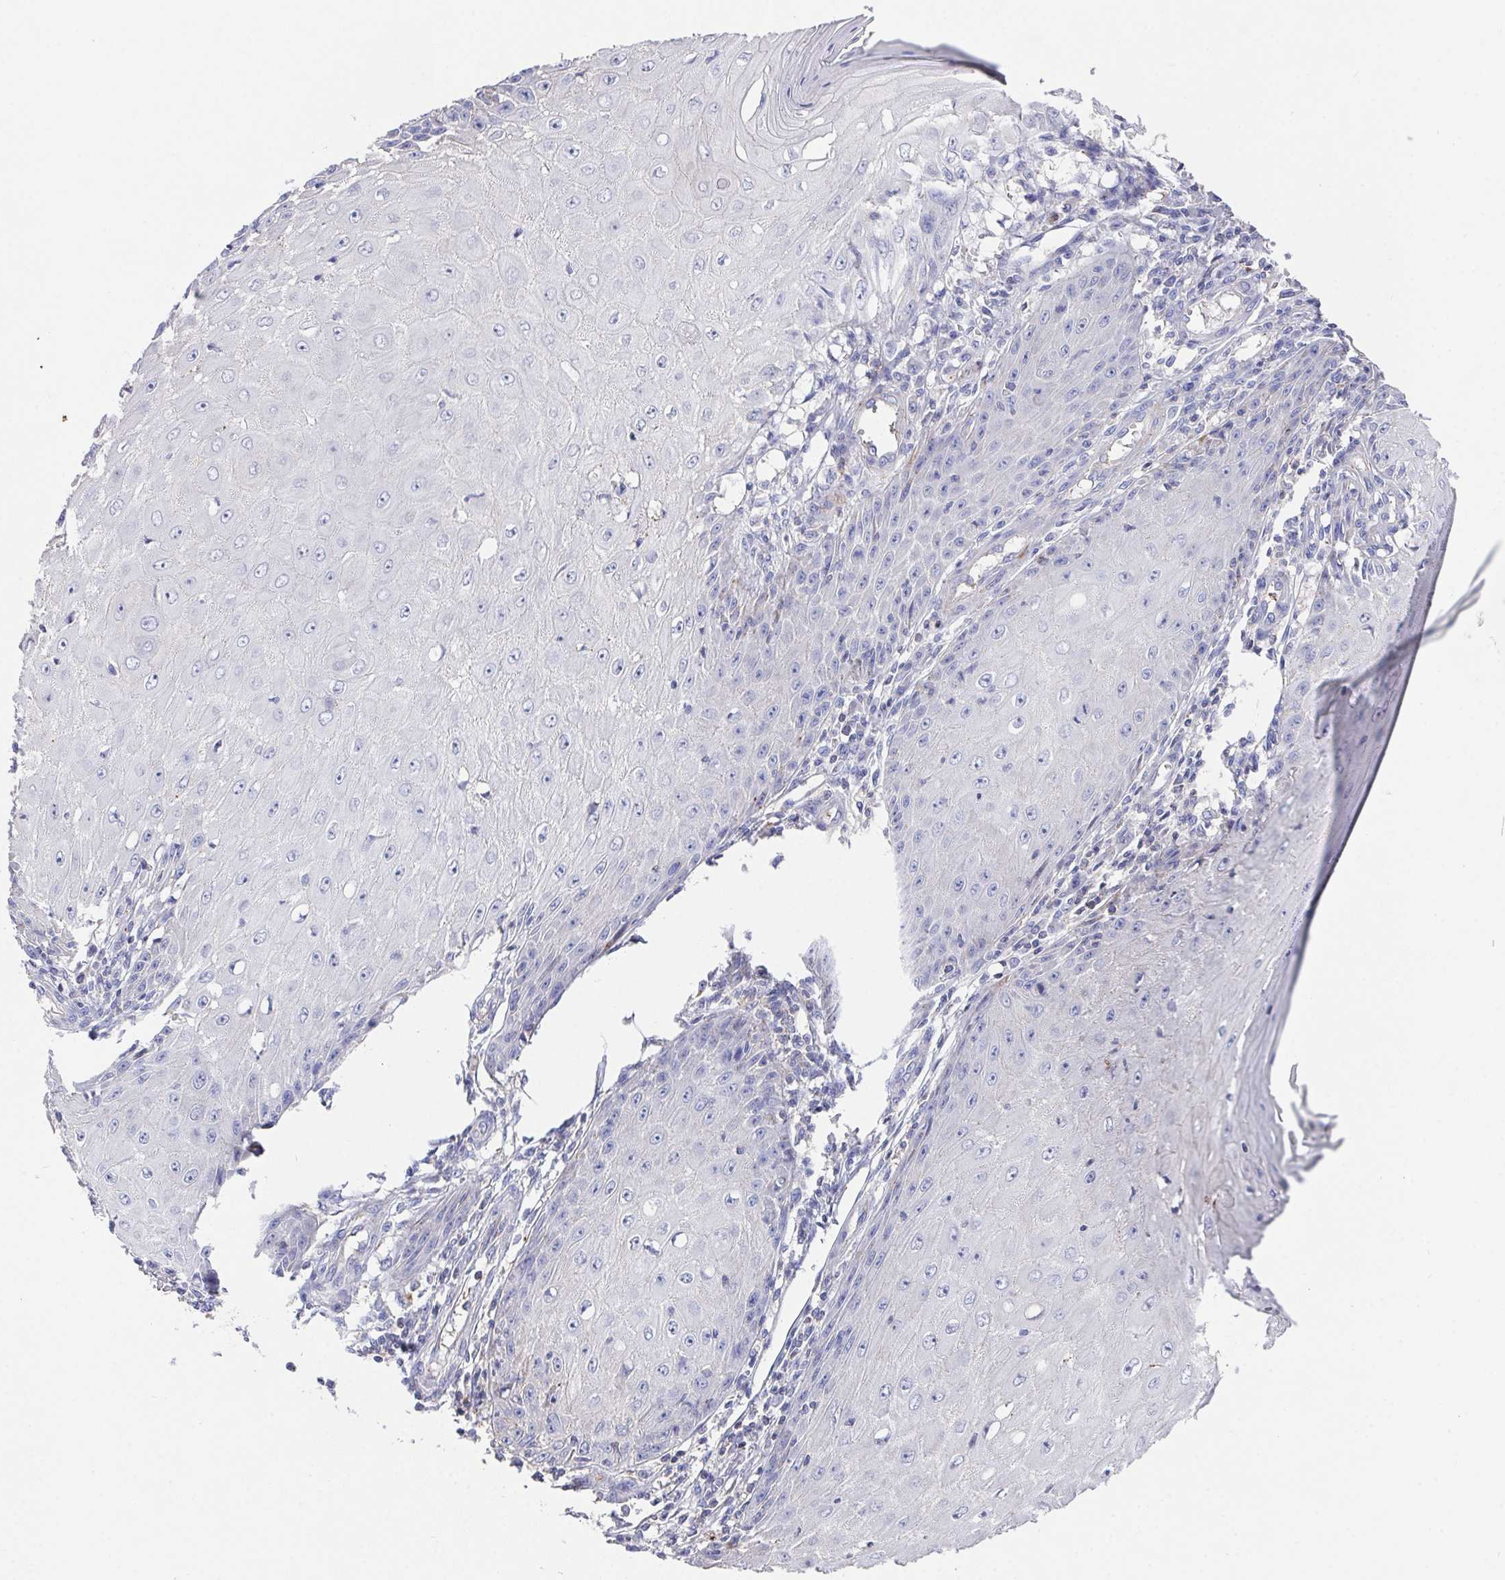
{"staining": {"intensity": "negative", "quantity": "none", "location": "none"}, "tissue": "skin cancer", "cell_type": "Tumor cells", "image_type": "cancer", "snomed": [{"axis": "morphology", "description": "Squamous cell carcinoma, NOS"}, {"axis": "topography", "description": "Skin"}], "caption": "IHC of skin cancer displays no expression in tumor cells.", "gene": "PRG3", "patient": {"sex": "female", "age": 73}}